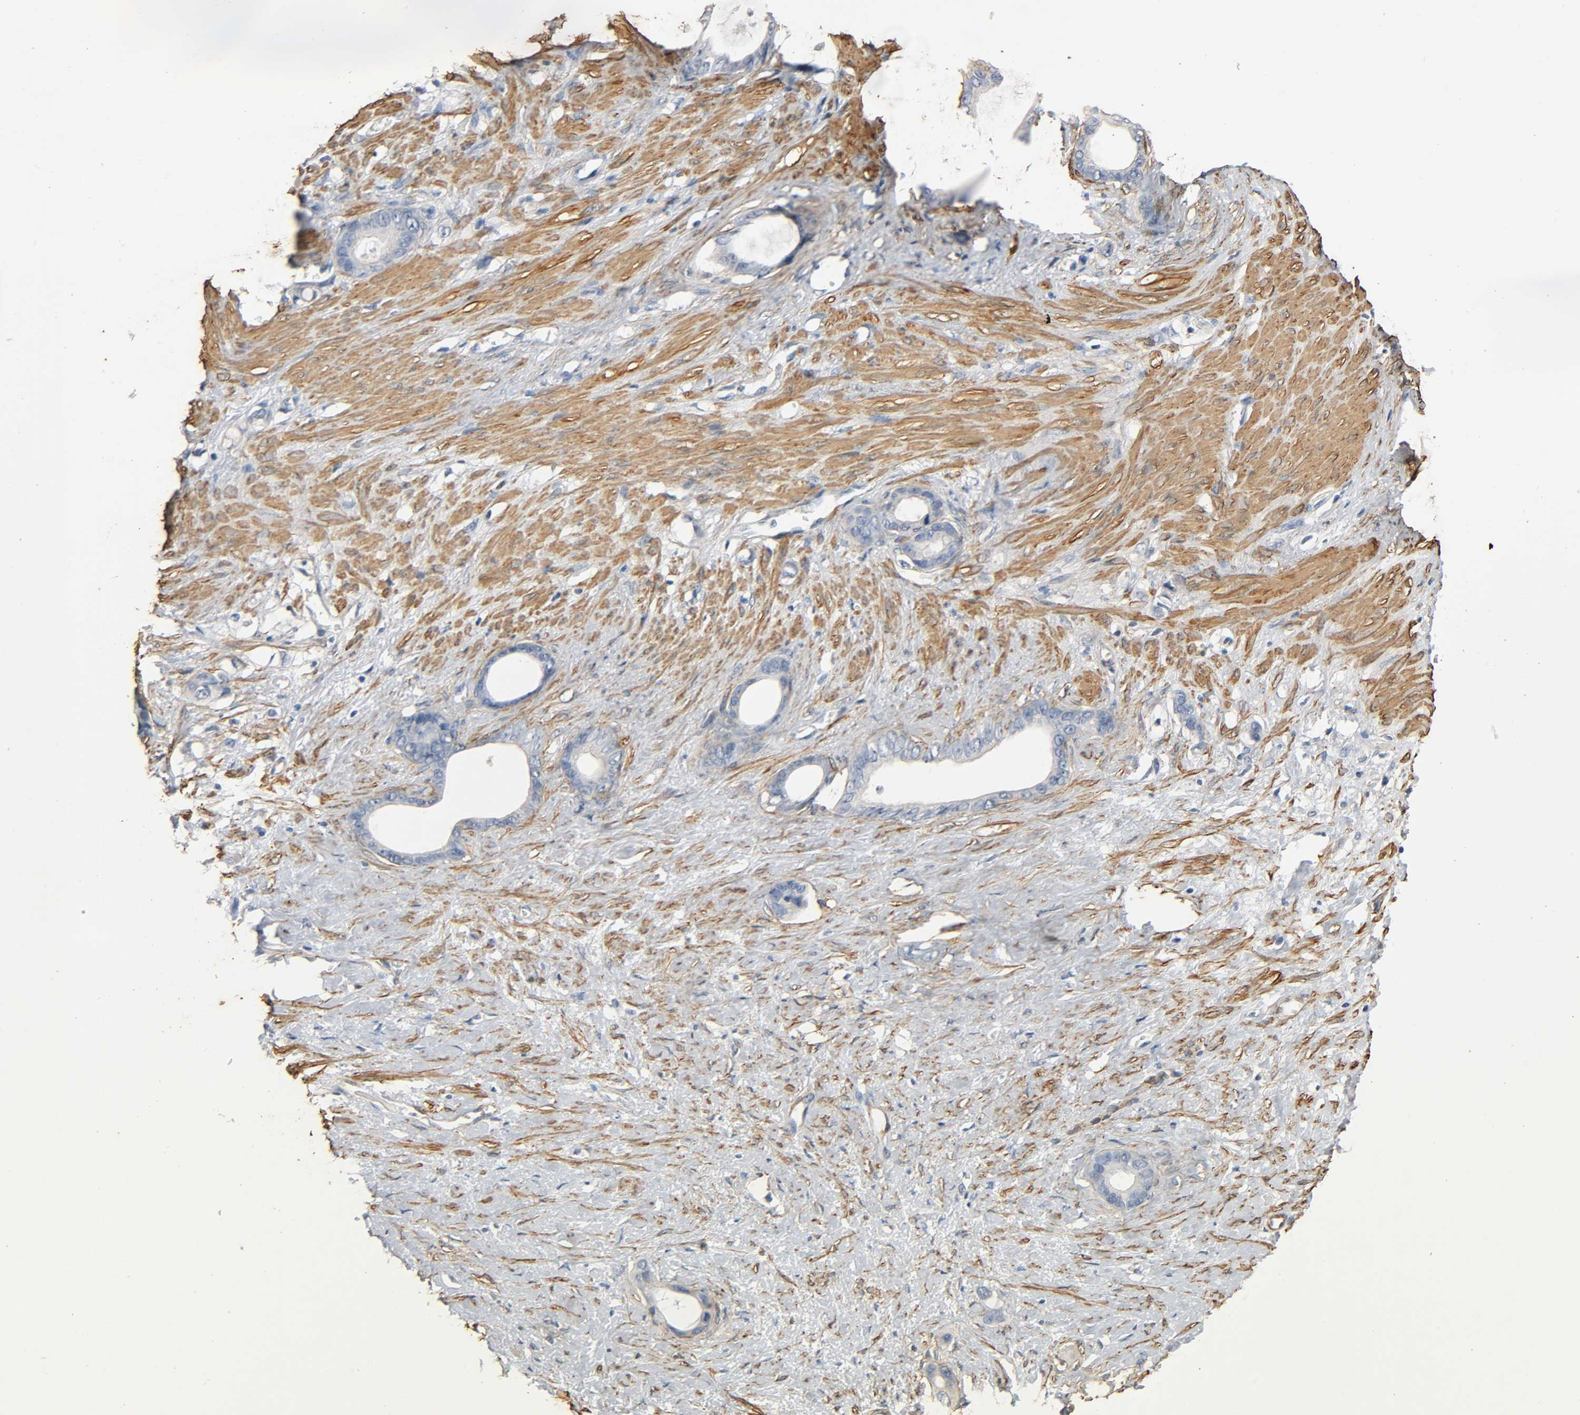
{"staining": {"intensity": "negative", "quantity": "none", "location": "none"}, "tissue": "stomach cancer", "cell_type": "Tumor cells", "image_type": "cancer", "snomed": [{"axis": "morphology", "description": "Adenocarcinoma, NOS"}, {"axis": "topography", "description": "Stomach"}], "caption": "Adenocarcinoma (stomach) was stained to show a protein in brown. There is no significant staining in tumor cells.", "gene": "GSTA3", "patient": {"sex": "female", "age": 75}}